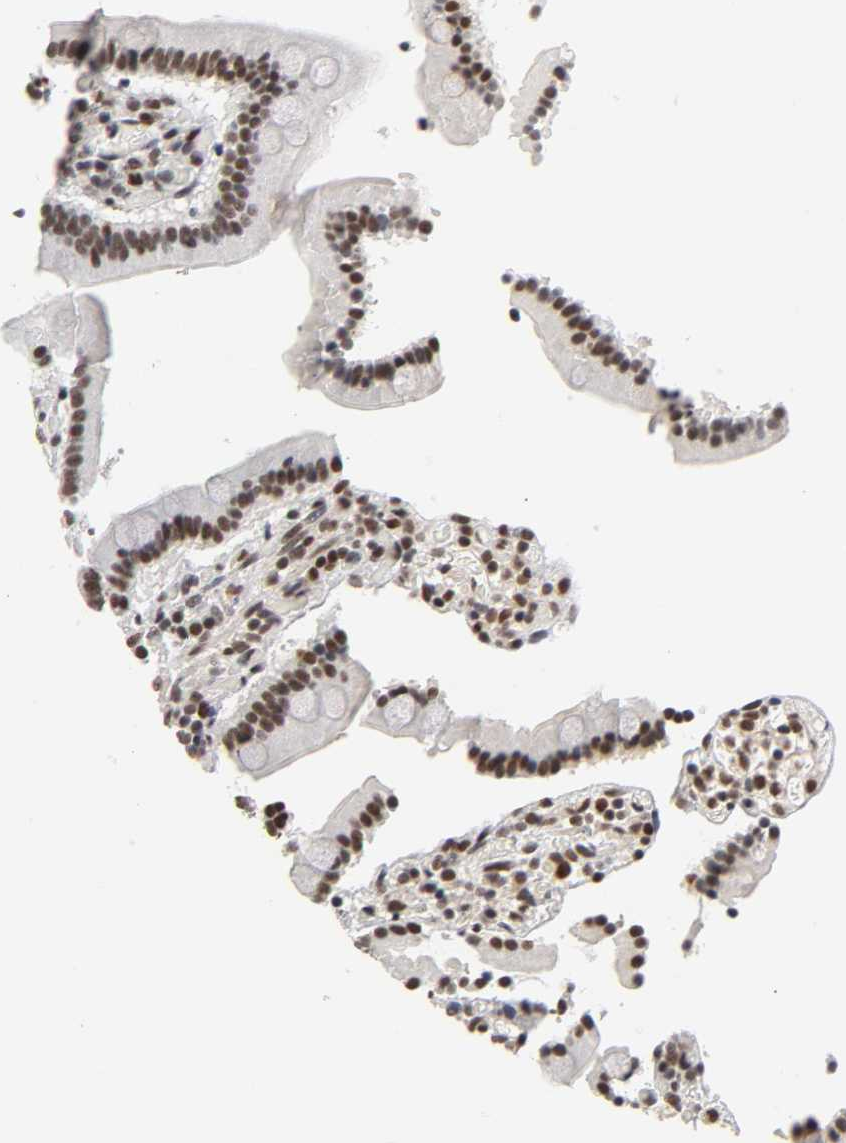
{"staining": {"intensity": "moderate", "quantity": ">75%", "location": "cytoplasmic/membranous"}, "tissue": "duodenum", "cell_type": "Glandular cells", "image_type": "normal", "snomed": [{"axis": "morphology", "description": "Normal tissue, NOS"}, {"axis": "topography", "description": "Duodenum"}], "caption": "Brown immunohistochemical staining in benign duodenum demonstrates moderate cytoplasmic/membranous positivity in about >75% of glandular cells. (Stains: DAB (3,3'-diaminobenzidine) in brown, nuclei in blue, Microscopy: brightfield microscopy at high magnification).", "gene": "TRIM33", "patient": {"sex": "female", "age": 53}}